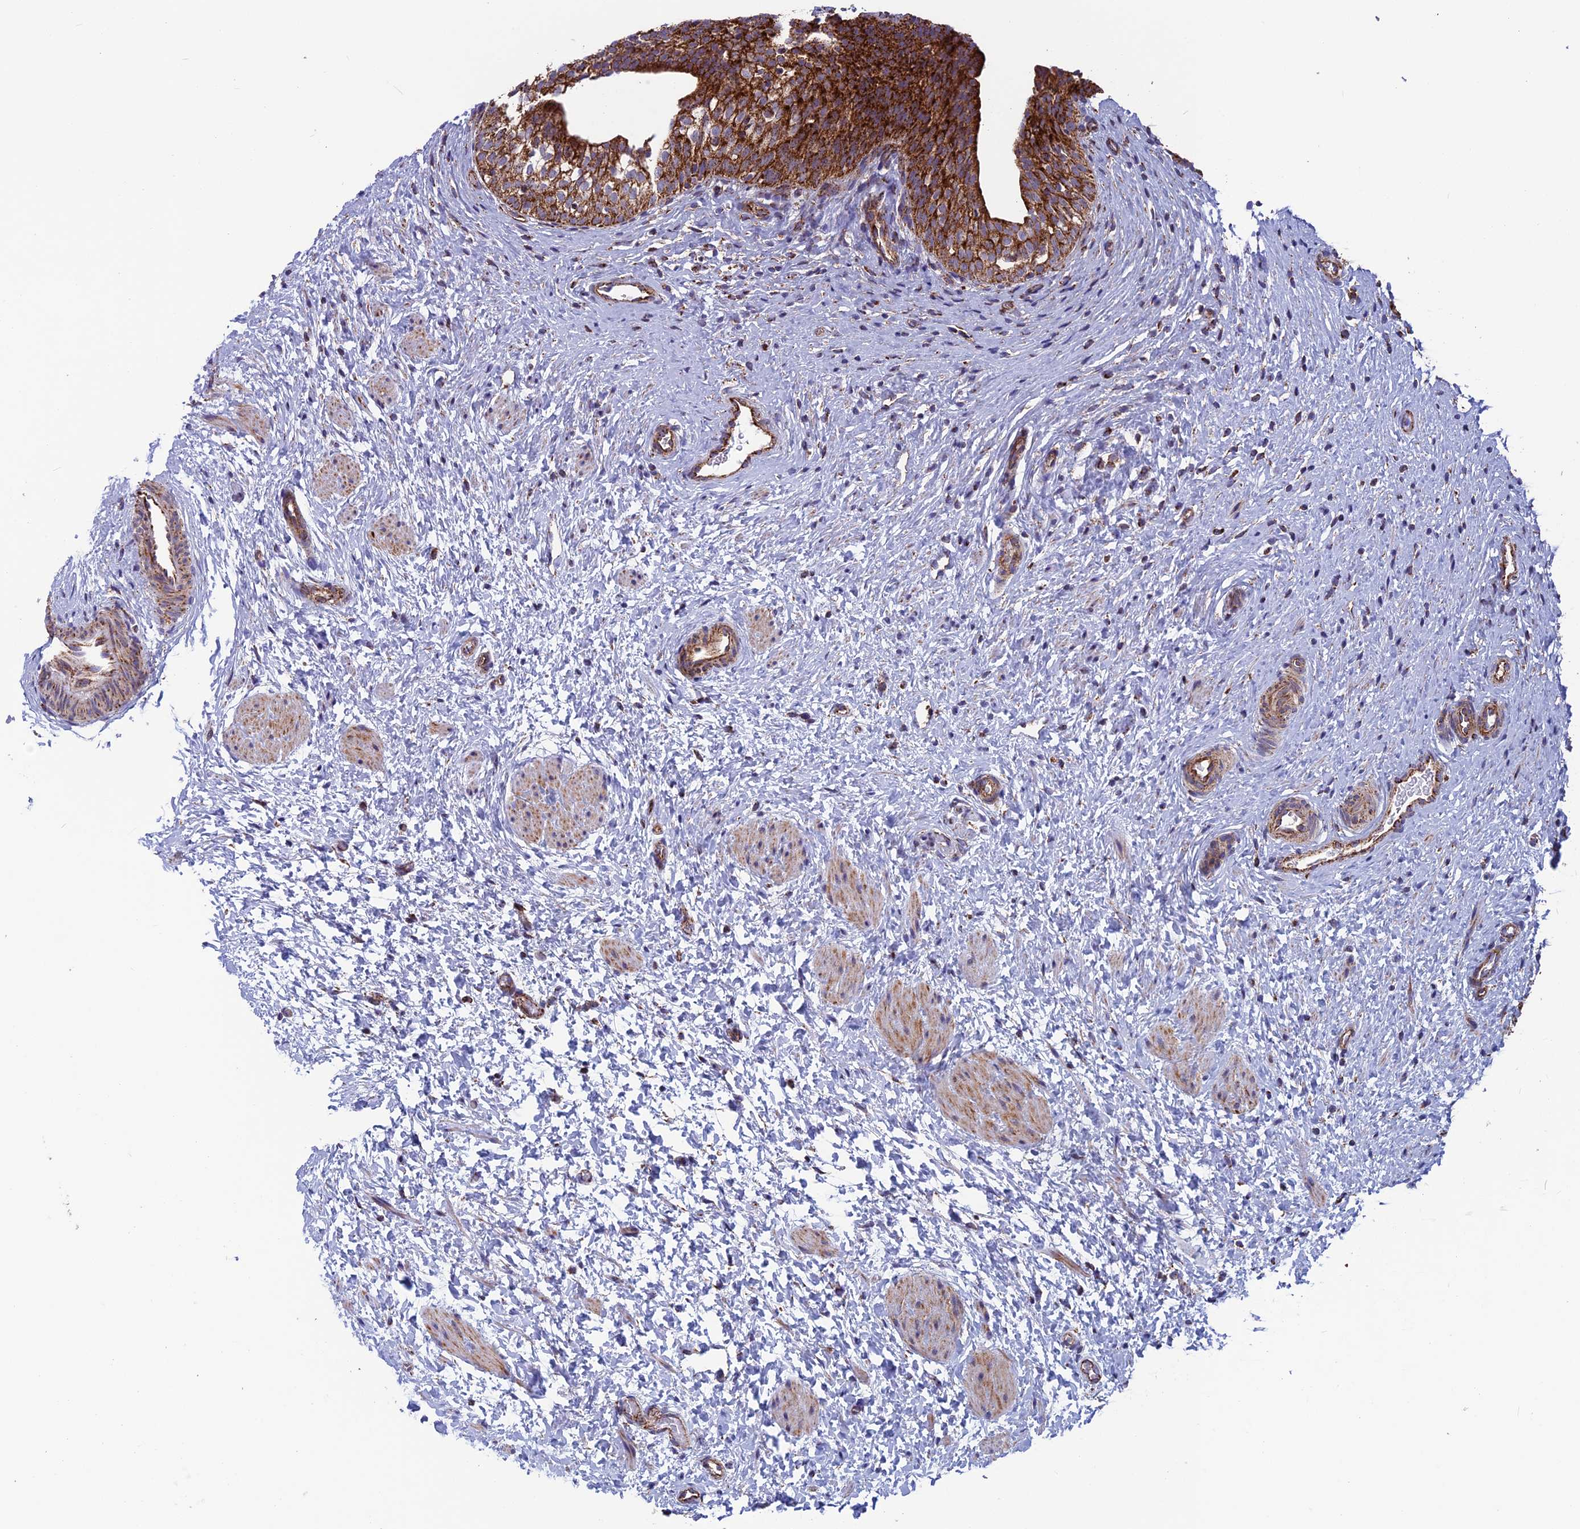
{"staining": {"intensity": "strong", "quantity": ">75%", "location": "cytoplasmic/membranous"}, "tissue": "urinary bladder", "cell_type": "Urothelial cells", "image_type": "normal", "snomed": [{"axis": "morphology", "description": "Normal tissue, NOS"}, {"axis": "topography", "description": "Urinary bladder"}], "caption": "A histopathology image of urinary bladder stained for a protein reveals strong cytoplasmic/membranous brown staining in urothelial cells.", "gene": "MRPS18B", "patient": {"sex": "male", "age": 1}}